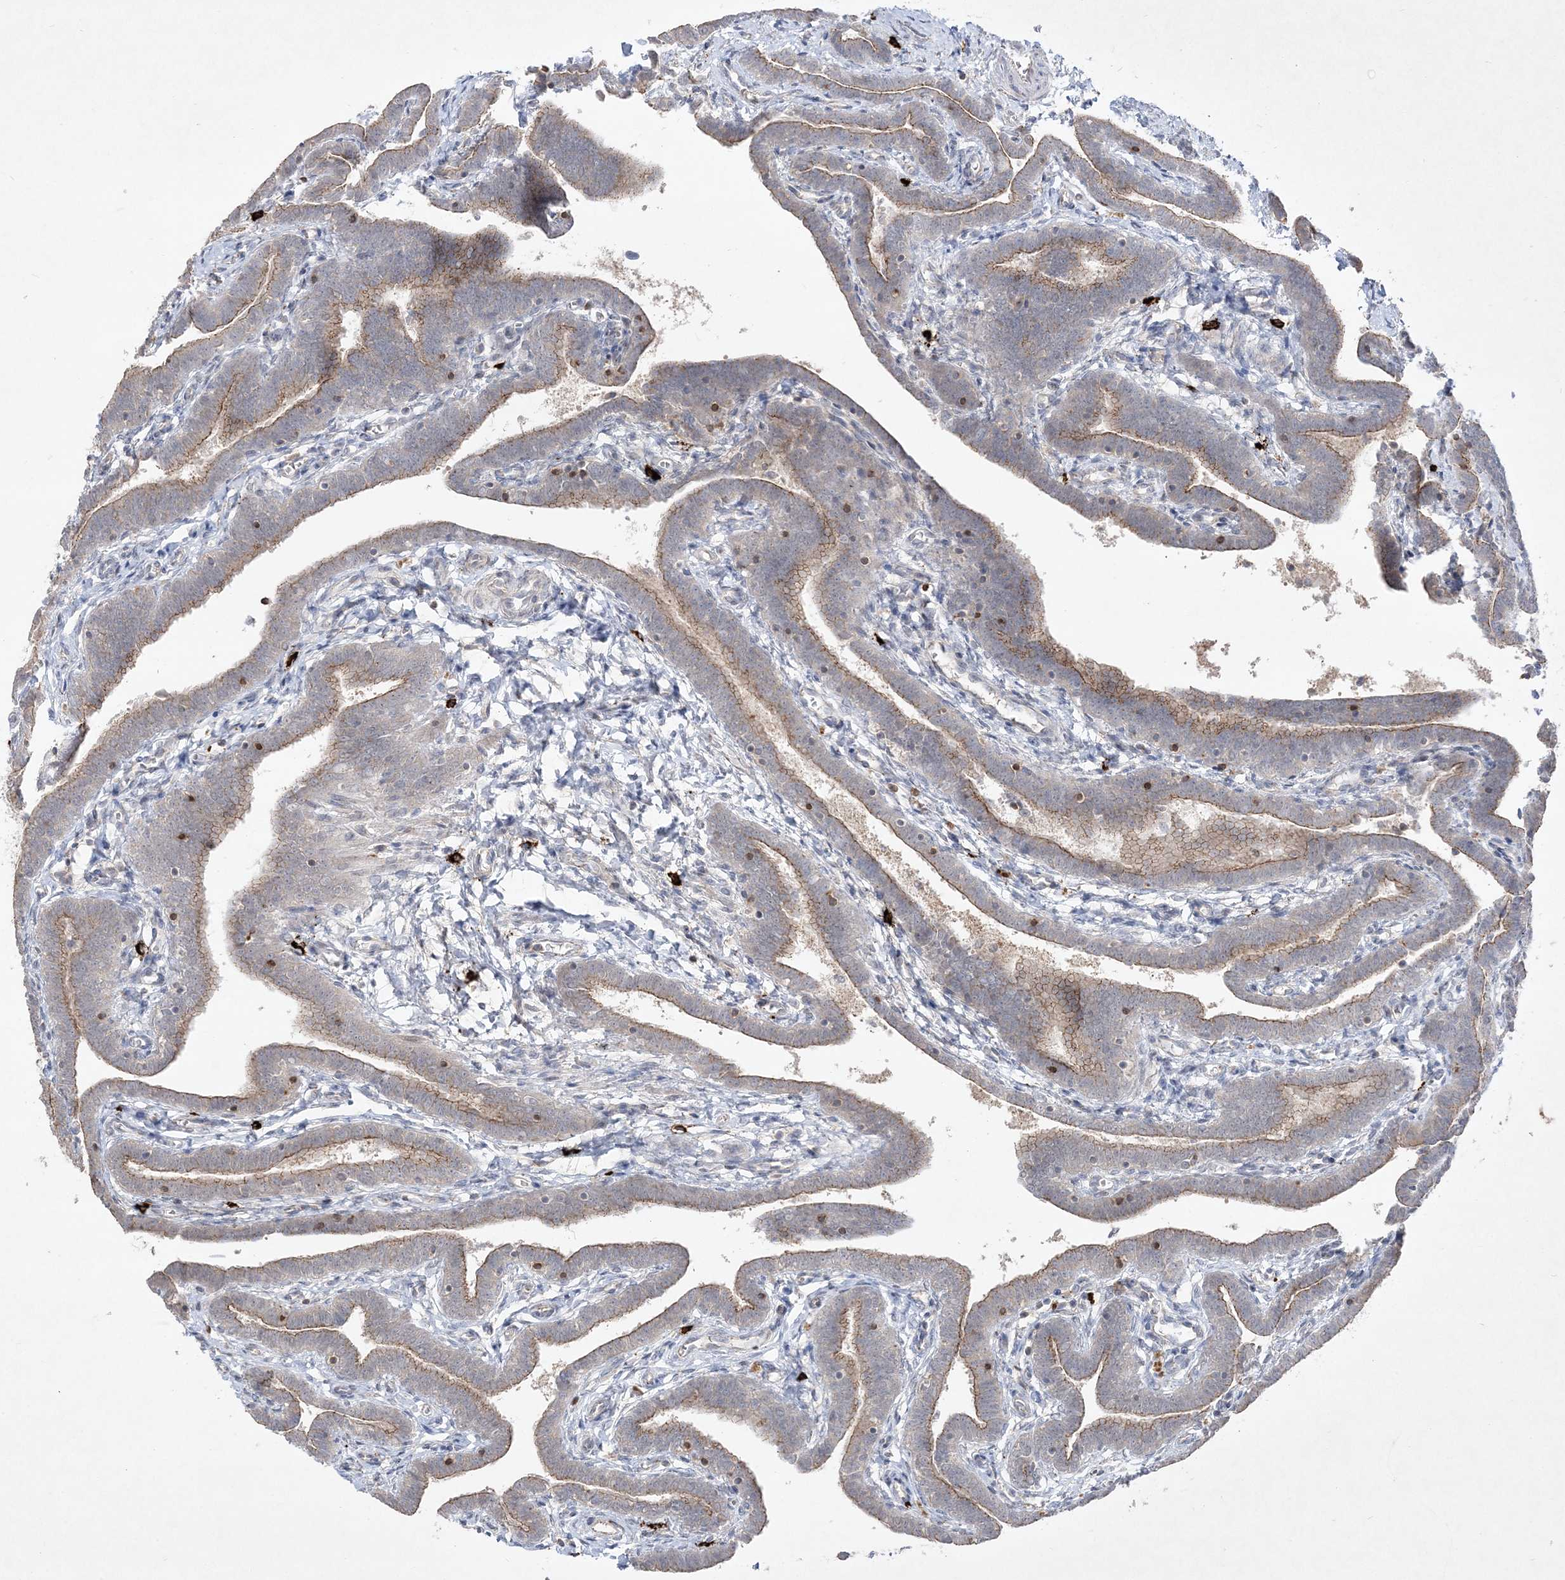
{"staining": {"intensity": "moderate", "quantity": ">75%", "location": "cytoplasmic/membranous"}, "tissue": "fallopian tube", "cell_type": "Glandular cells", "image_type": "normal", "snomed": [{"axis": "morphology", "description": "Normal tissue, NOS"}, {"axis": "topography", "description": "Fallopian tube"}], "caption": "This micrograph exhibits immunohistochemistry staining of benign fallopian tube, with medium moderate cytoplasmic/membranous expression in about >75% of glandular cells.", "gene": "CLNK", "patient": {"sex": "female", "age": 36}}